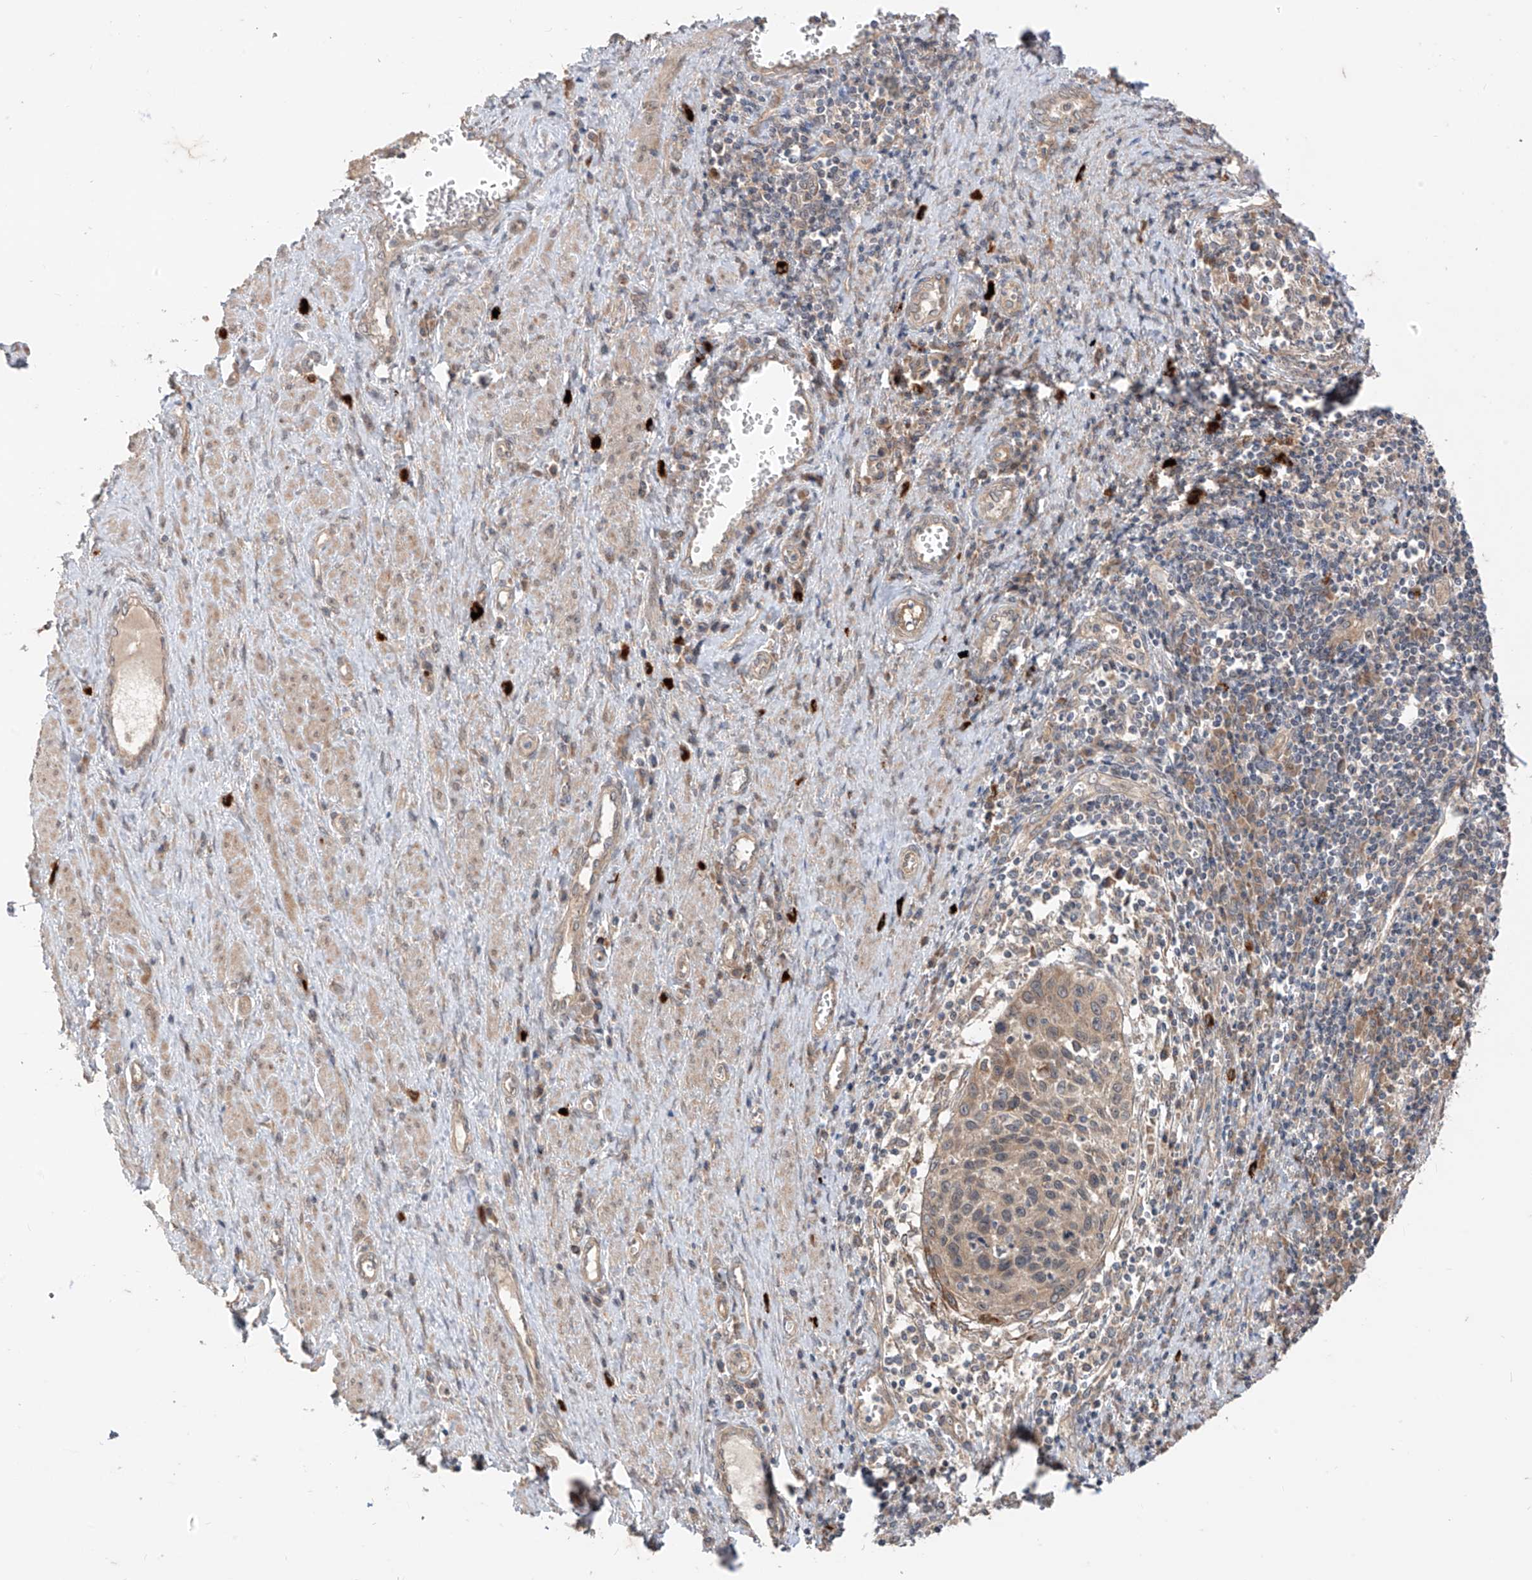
{"staining": {"intensity": "weak", "quantity": ">75%", "location": "cytoplasmic/membranous"}, "tissue": "cervical cancer", "cell_type": "Tumor cells", "image_type": "cancer", "snomed": [{"axis": "morphology", "description": "Squamous cell carcinoma, NOS"}, {"axis": "topography", "description": "Cervix"}], "caption": "A histopathology image showing weak cytoplasmic/membranous staining in approximately >75% of tumor cells in cervical cancer (squamous cell carcinoma), as visualized by brown immunohistochemical staining.", "gene": "MTUS2", "patient": {"sex": "female", "age": 32}}